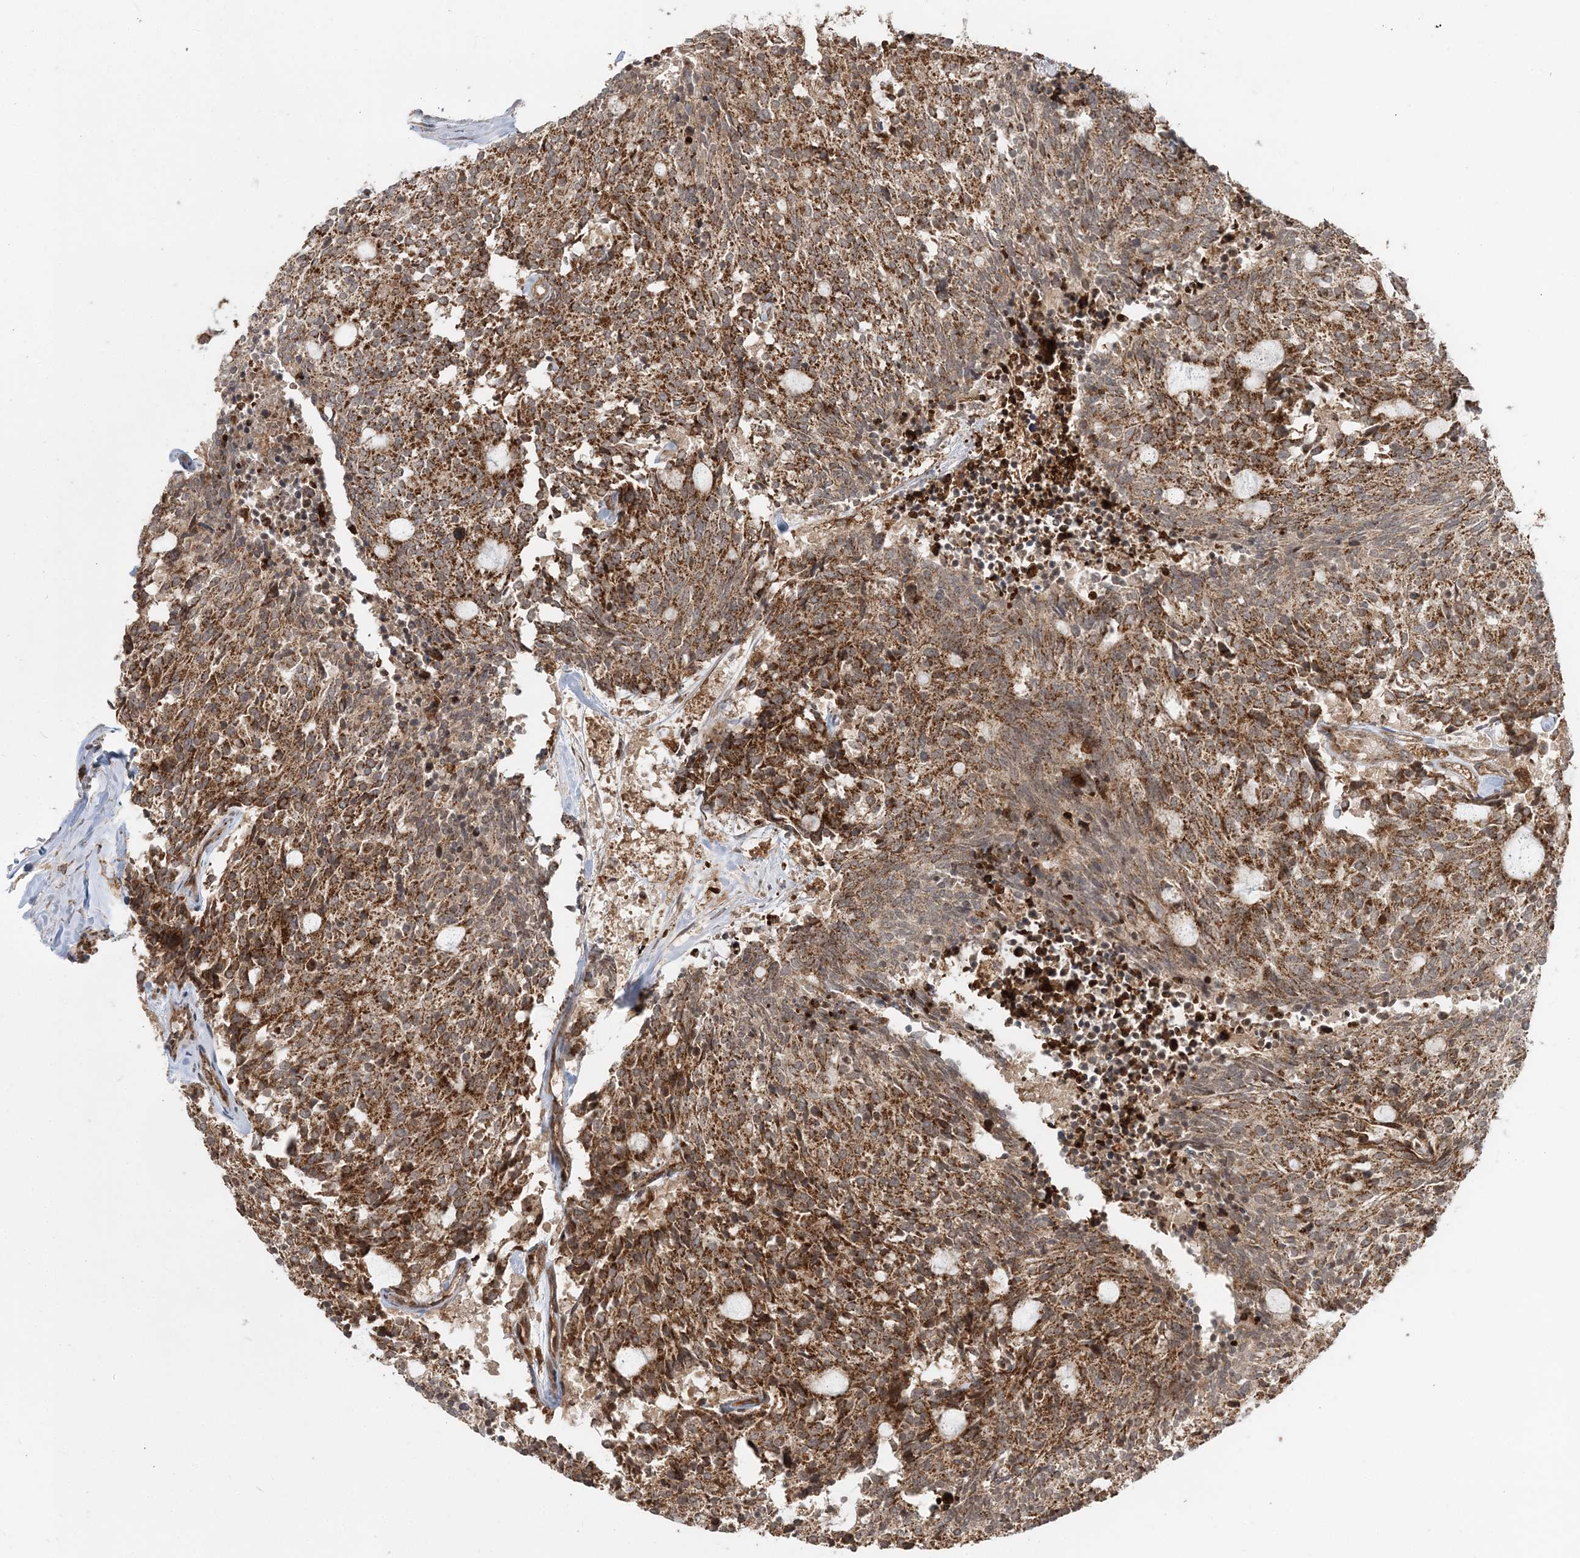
{"staining": {"intensity": "moderate", "quantity": ">75%", "location": "cytoplasmic/membranous"}, "tissue": "carcinoid", "cell_type": "Tumor cells", "image_type": "cancer", "snomed": [{"axis": "morphology", "description": "Carcinoid, malignant, NOS"}, {"axis": "topography", "description": "Pancreas"}], "caption": "About >75% of tumor cells in carcinoid reveal moderate cytoplasmic/membranous protein positivity as visualized by brown immunohistochemical staining.", "gene": "LRPPRC", "patient": {"sex": "female", "age": 54}}